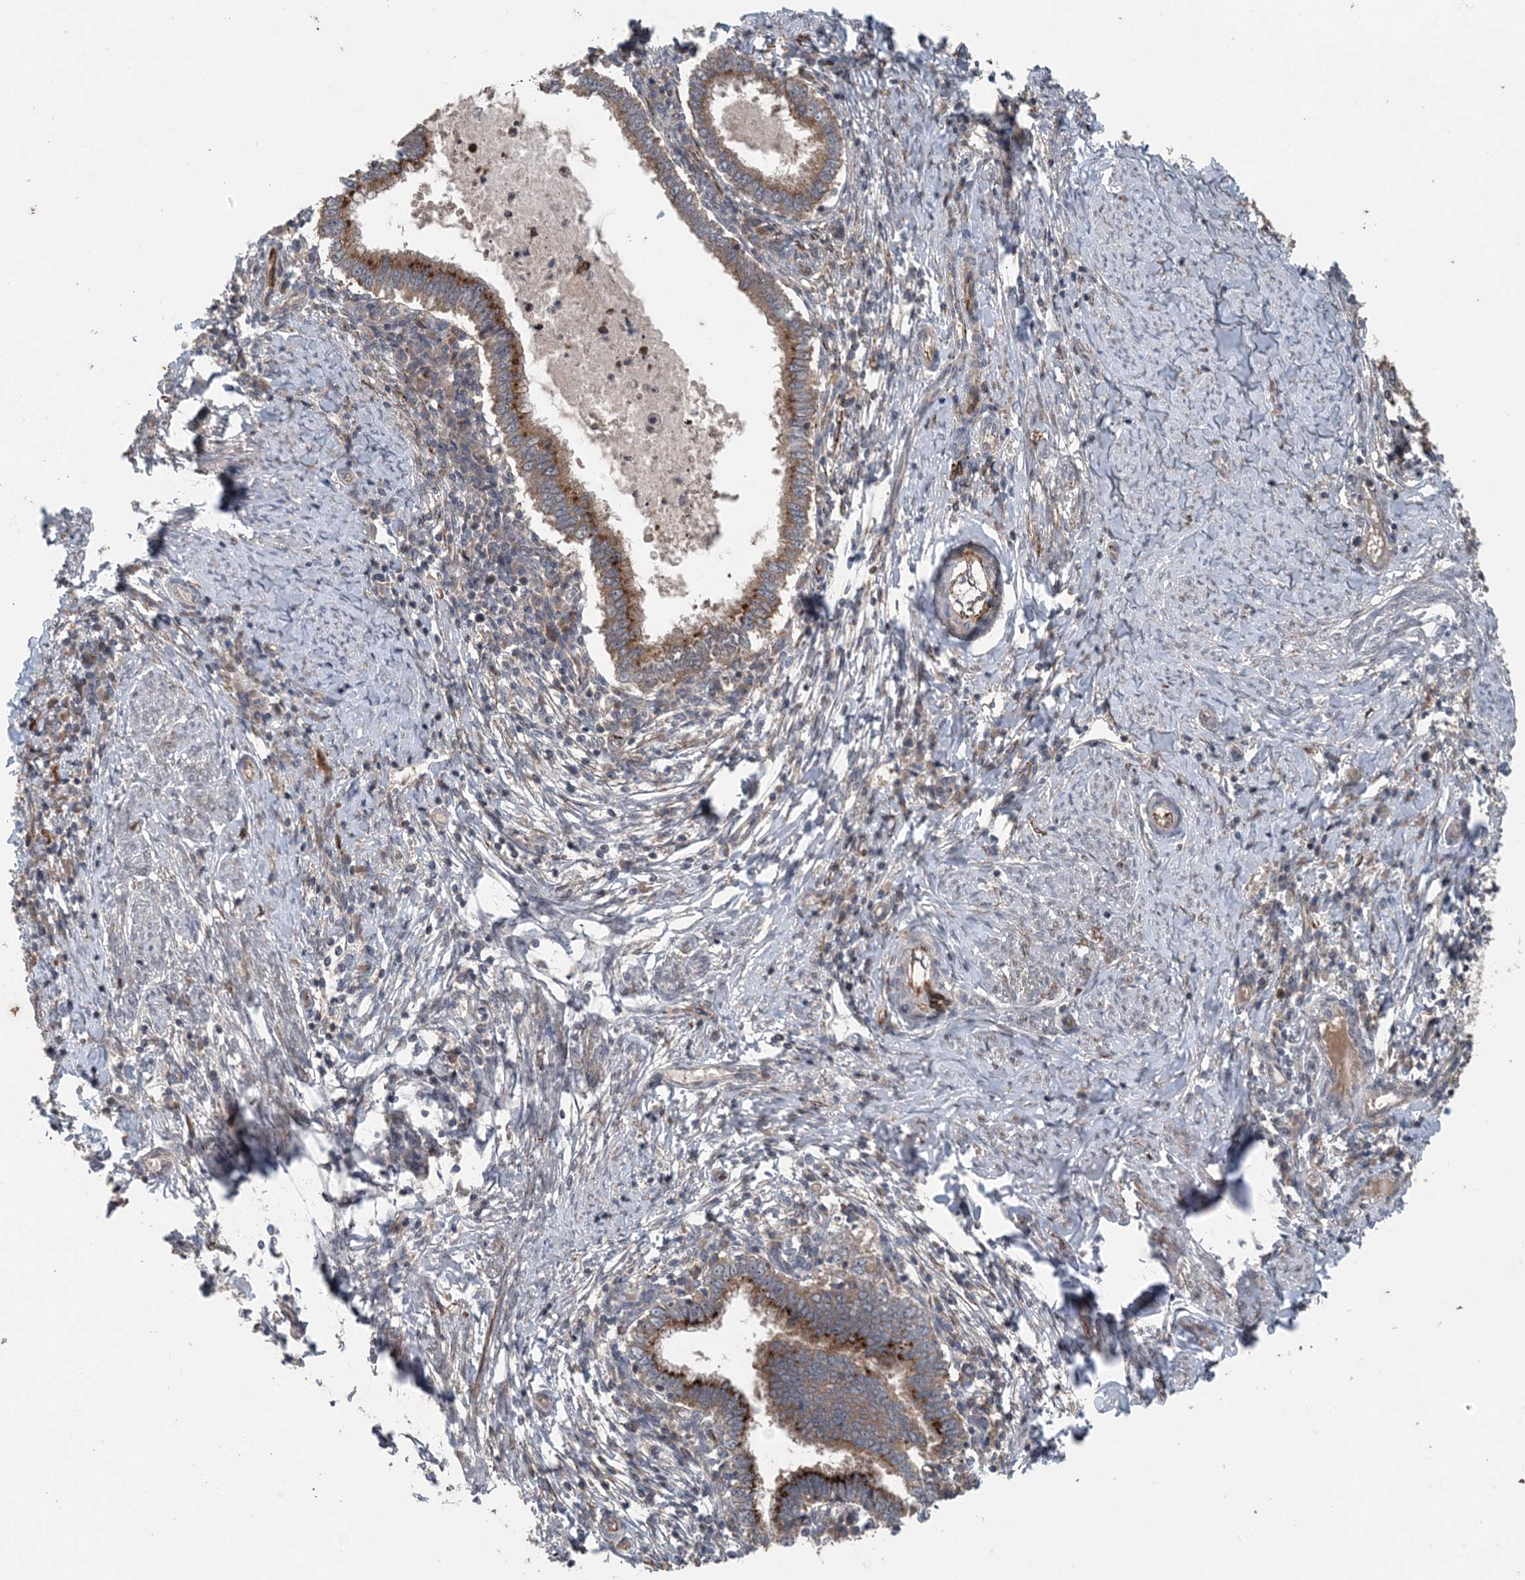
{"staining": {"intensity": "strong", "quantity": "25%-75%", "location": "cytoplasmic/membranous"}, "tissue": "cervical cancer", "cell_type": "Tumor cells", "image_type": "cancer", "snomed": [{"axis": "morphology", "description": "Adenocarcinoma, NOS"}, {"axis": "topography", "description": "Cervix"}], "caption": "IHC image of human adenocarcinoma (cervical) stained for a protein (brown), which exhibits high levels of strong cytoplasmic/membranous expression in approximately 25%-75% of tumor cells.", "gene": "MYO9B", "patient": {"sex": "female", "age": 36}}